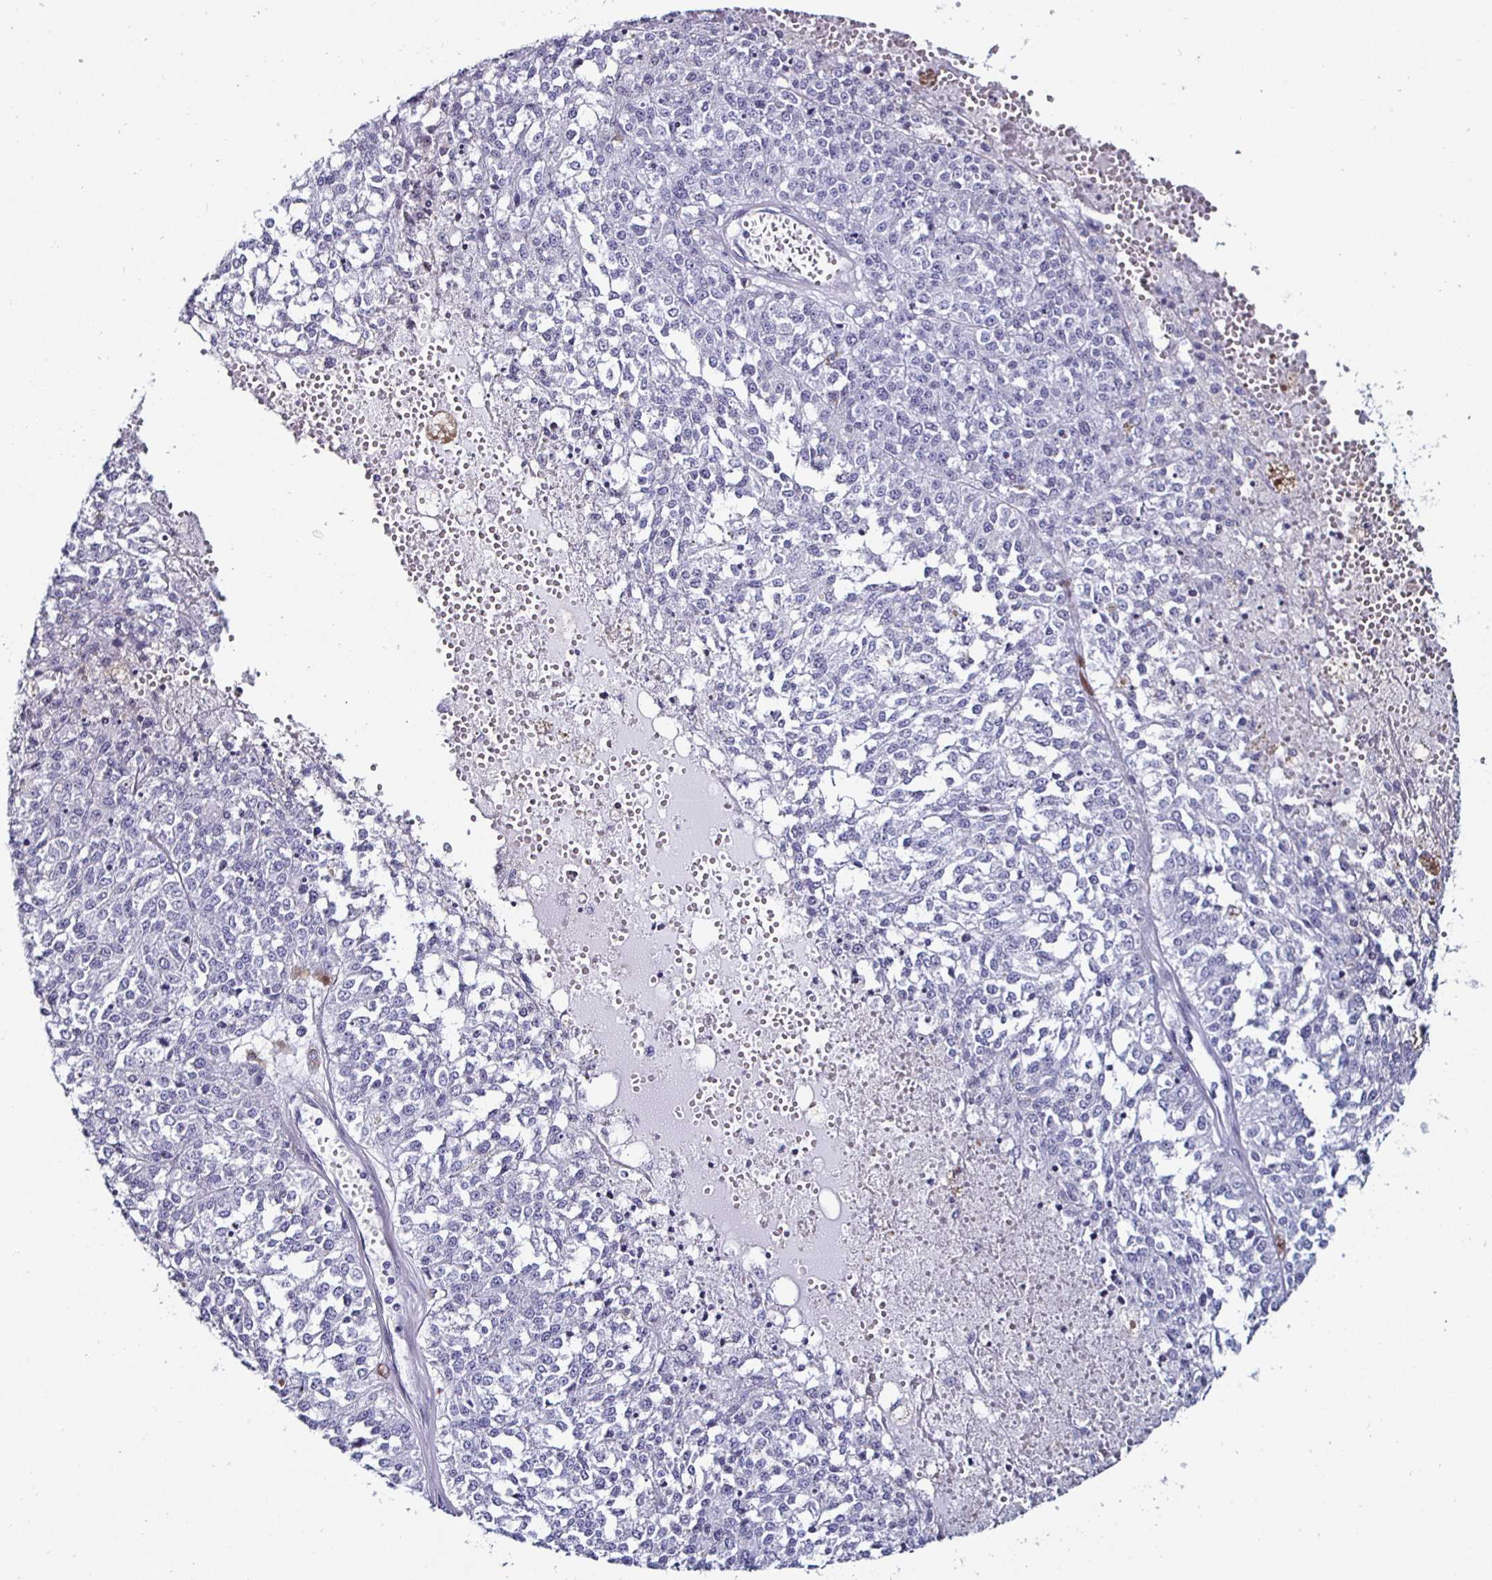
{"staining": {"intensity": "negative", "quantity": "none", "location": "none"}, "tissue": "melanoma", "cell_type": "Tumor cells", "image_type": "cancer", "snomed": [{"axis": "morphology", "description": "Malignant melanoma, Metastatic site"}, {"axis": "topography", "description": "Lymph node"}], "caption": "This histopathology image is of melanoma stained with immunohistochemistry to label a protein in brown with the nuclei are counter-stained blue. There is no positivity in tumor cells. (DAB (3,3'-diaminobenzidine) immunohistochemistry (IHC) visualized using brightfield microscopy, high magnification).", "gene": "KRT4", "patient": {"sex": "female", "age": 64}}